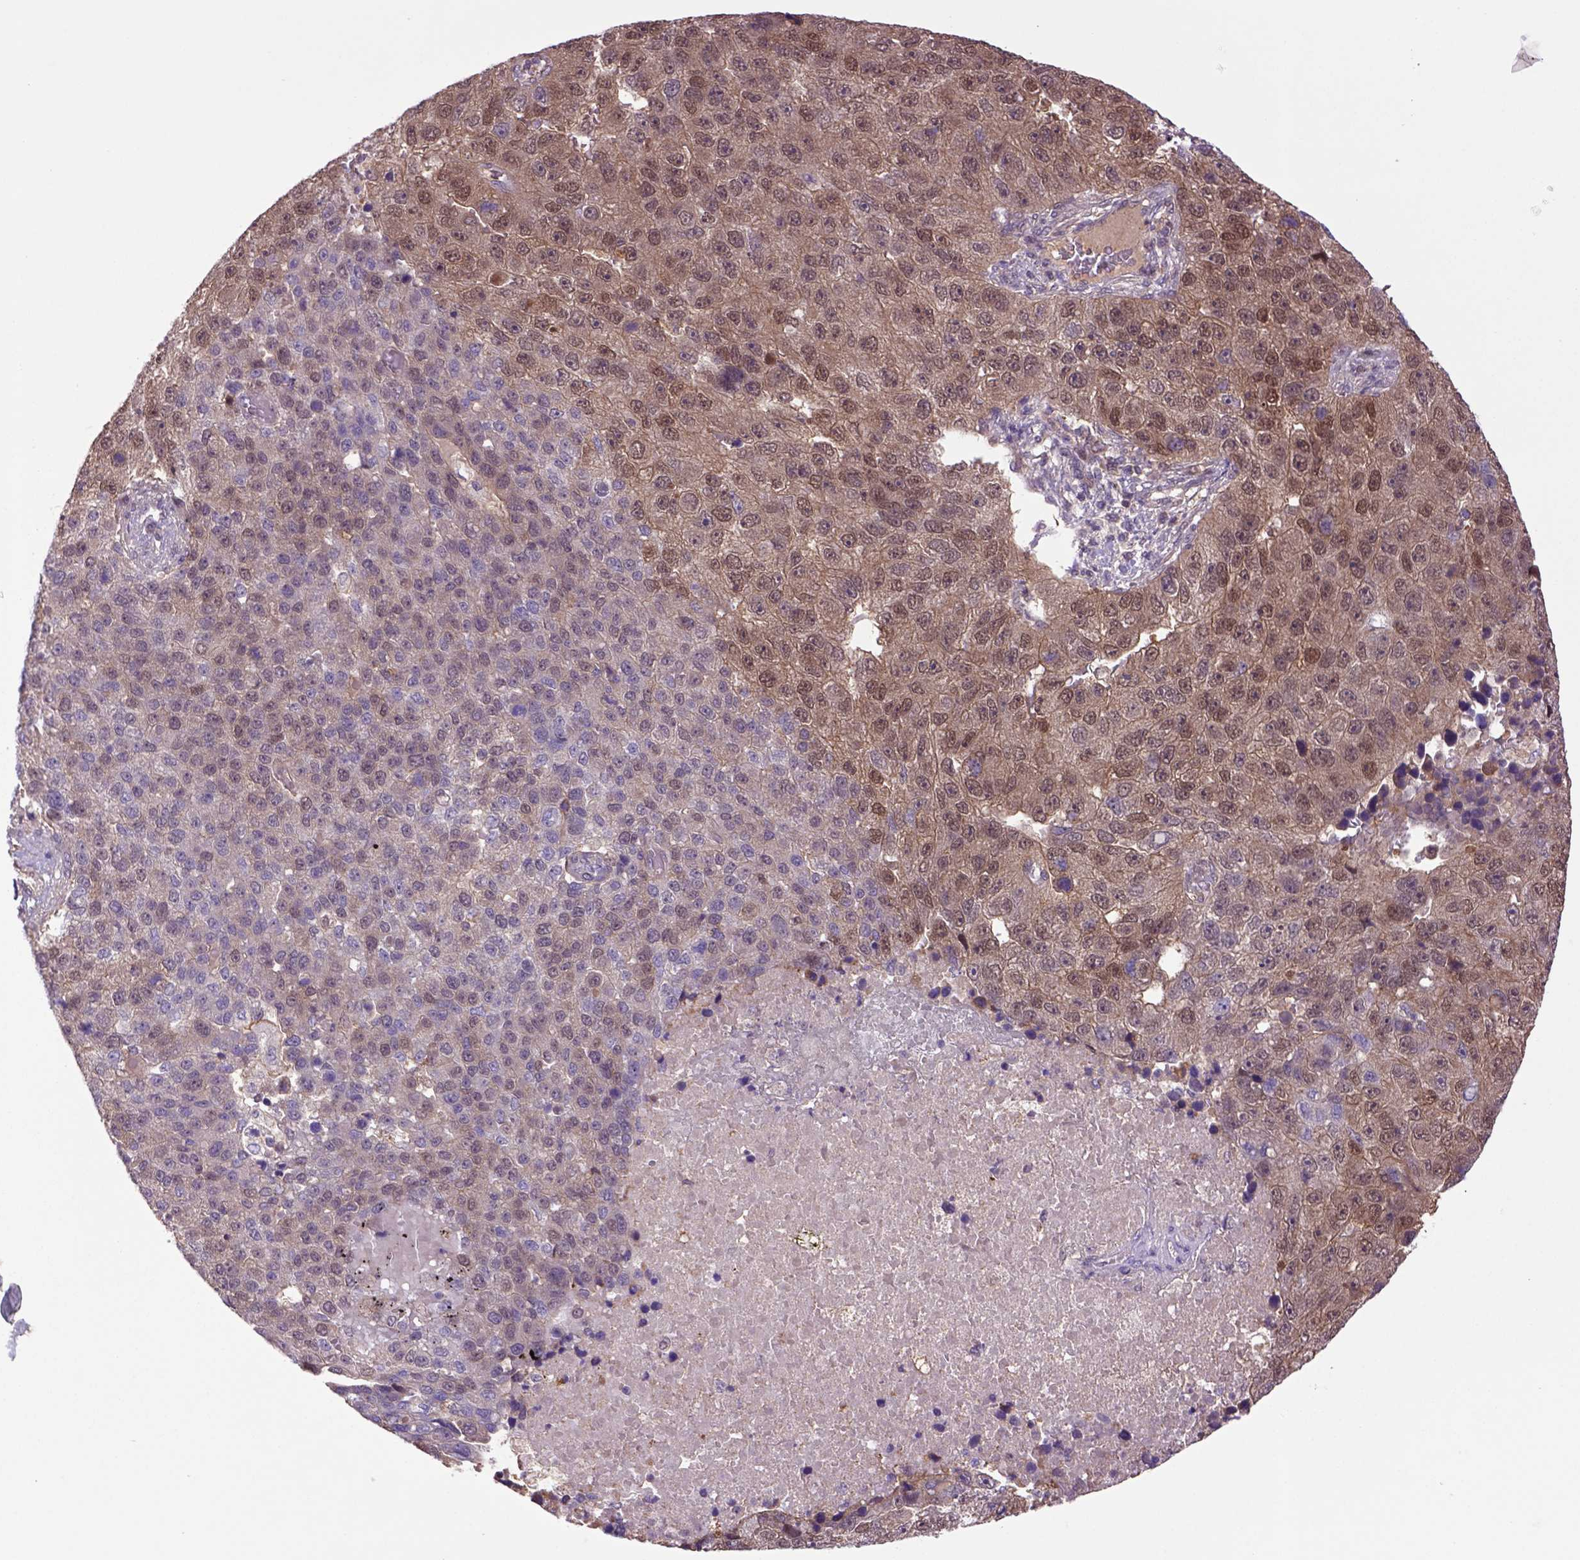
{"staining": {"intensity": "moderate", "quantity": ">75%", "location": "cytoplasmic/membranous,nuclear"}, "tissue": "pancreatic cancer", "cell_type": "Tumor cells", "image_type": "cancer", "snomed": [{"axis": "morphology", "description": "Adenocarcinoma, NOS"}, {"axis": "topography", "description": "Pancreas"}], "caption": "Immunohistochemistry micrograph of neoplastic tissue: human adenocarcinoma (pancreatic) stained using IHC shows medium levels of moderate protein expression localized specifically in the cytoplasmic/membranous and nuclear of tumor cells, appearing as a cytoplasmic/membranous and nuclear brown color.", "gene": "HSPBP1", "patient": {"sex": "female", "age": 61}}